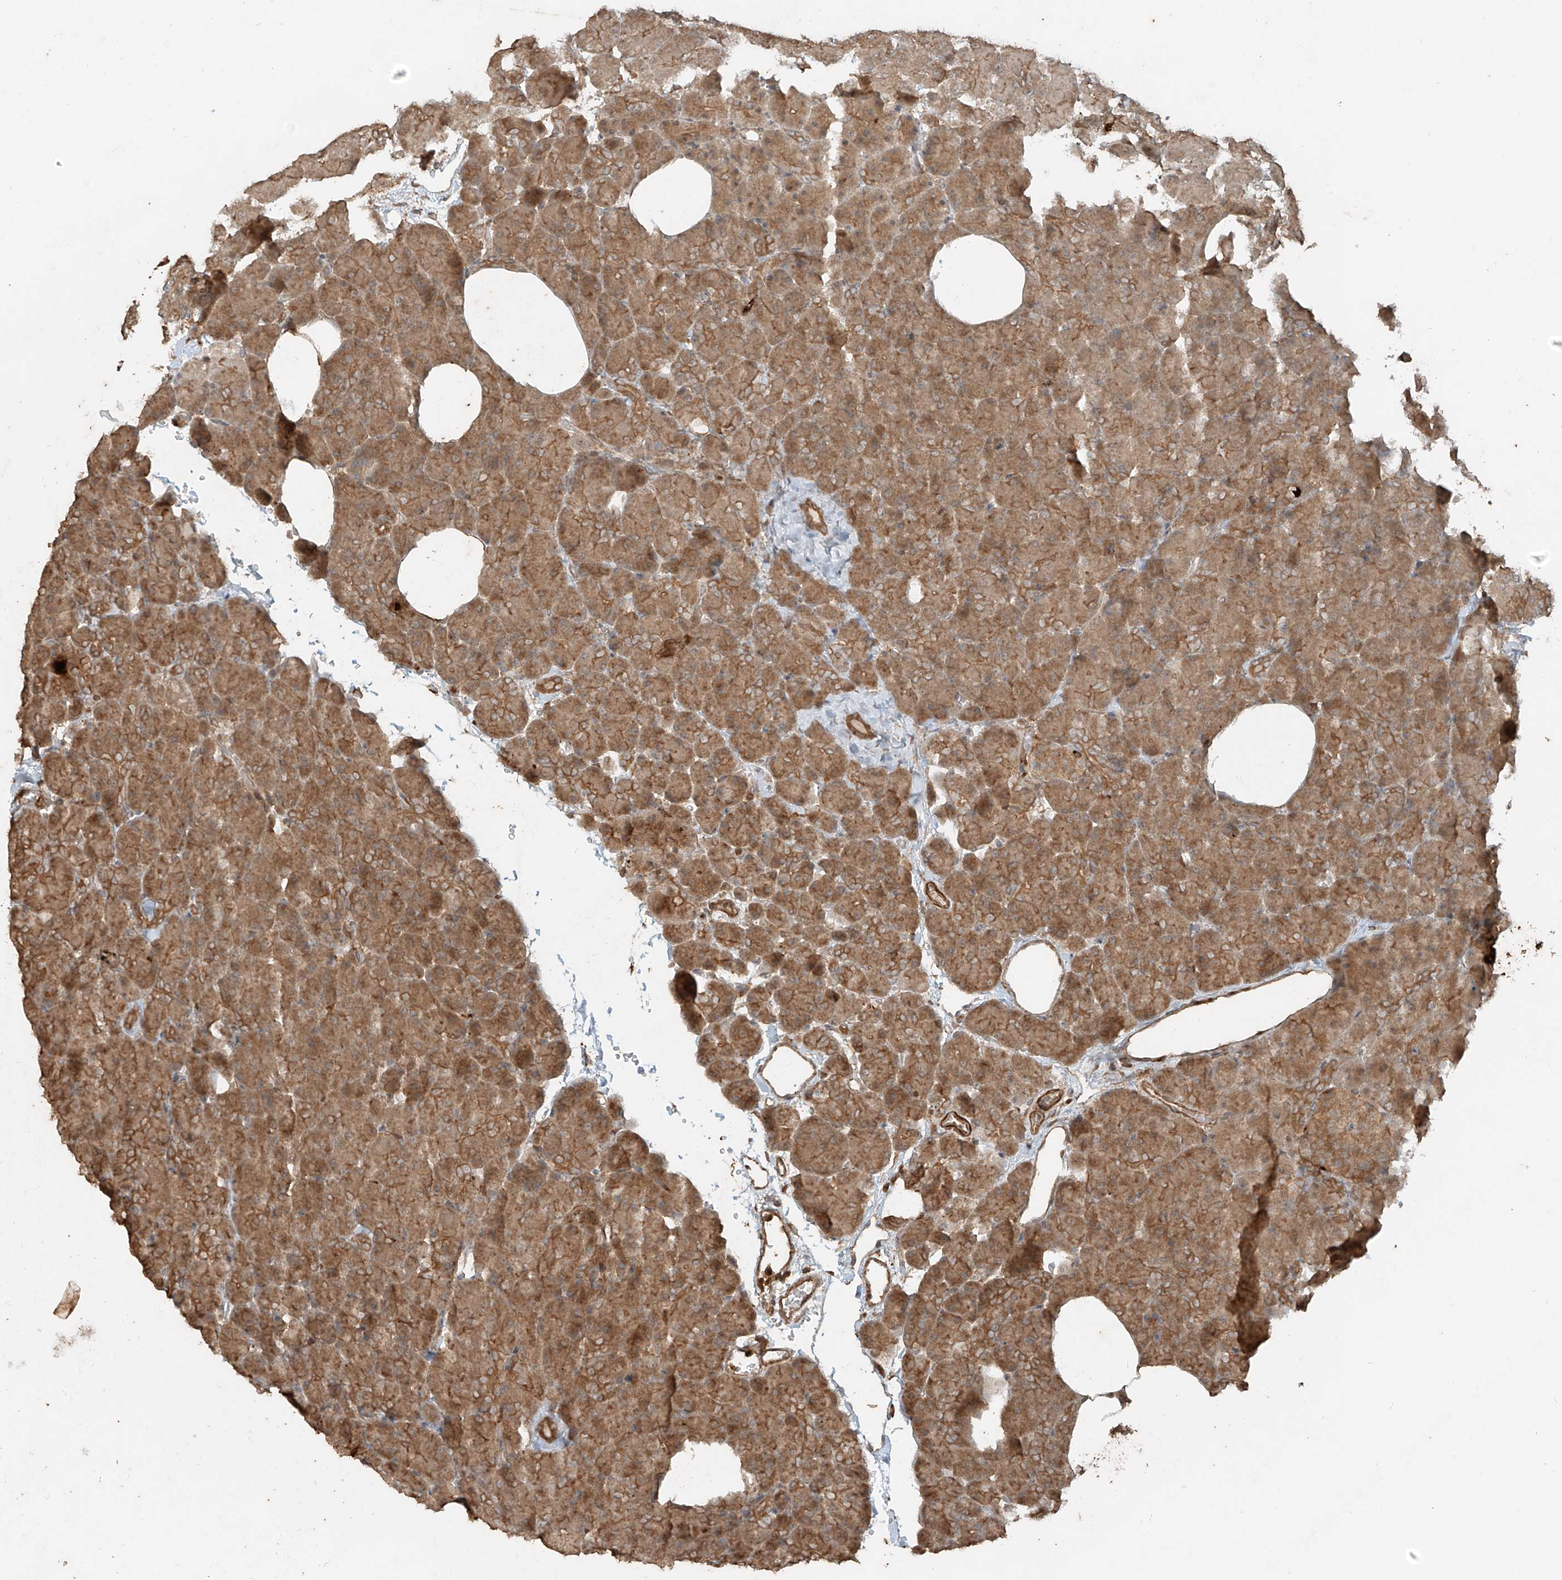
{"staining": {"intensity": "moderate", "quantity": "25%-75%", "location": "cytoplasmic/membranous"}, "tissue": "pancreas", "cell_type": "Exocrine glandular cells", "image_type": "normal", "snomed": [{"axis": "morphology", "description": "Normal tissue, NOS"}, {"axis": "morphology", "description": "Carcinoid, malignant, NOS"}, {"axis": "topography", "description": "Pancreas"}], "caption": "Pancreas stained with DAB IHC demonstrates medium levels of moderate cytoplasmic/membranous positivity in approximately 25%-75% of exocrine glandular cells.", "gene": "ANKZF1", "patient": {"sex": "female", "age": 35}}